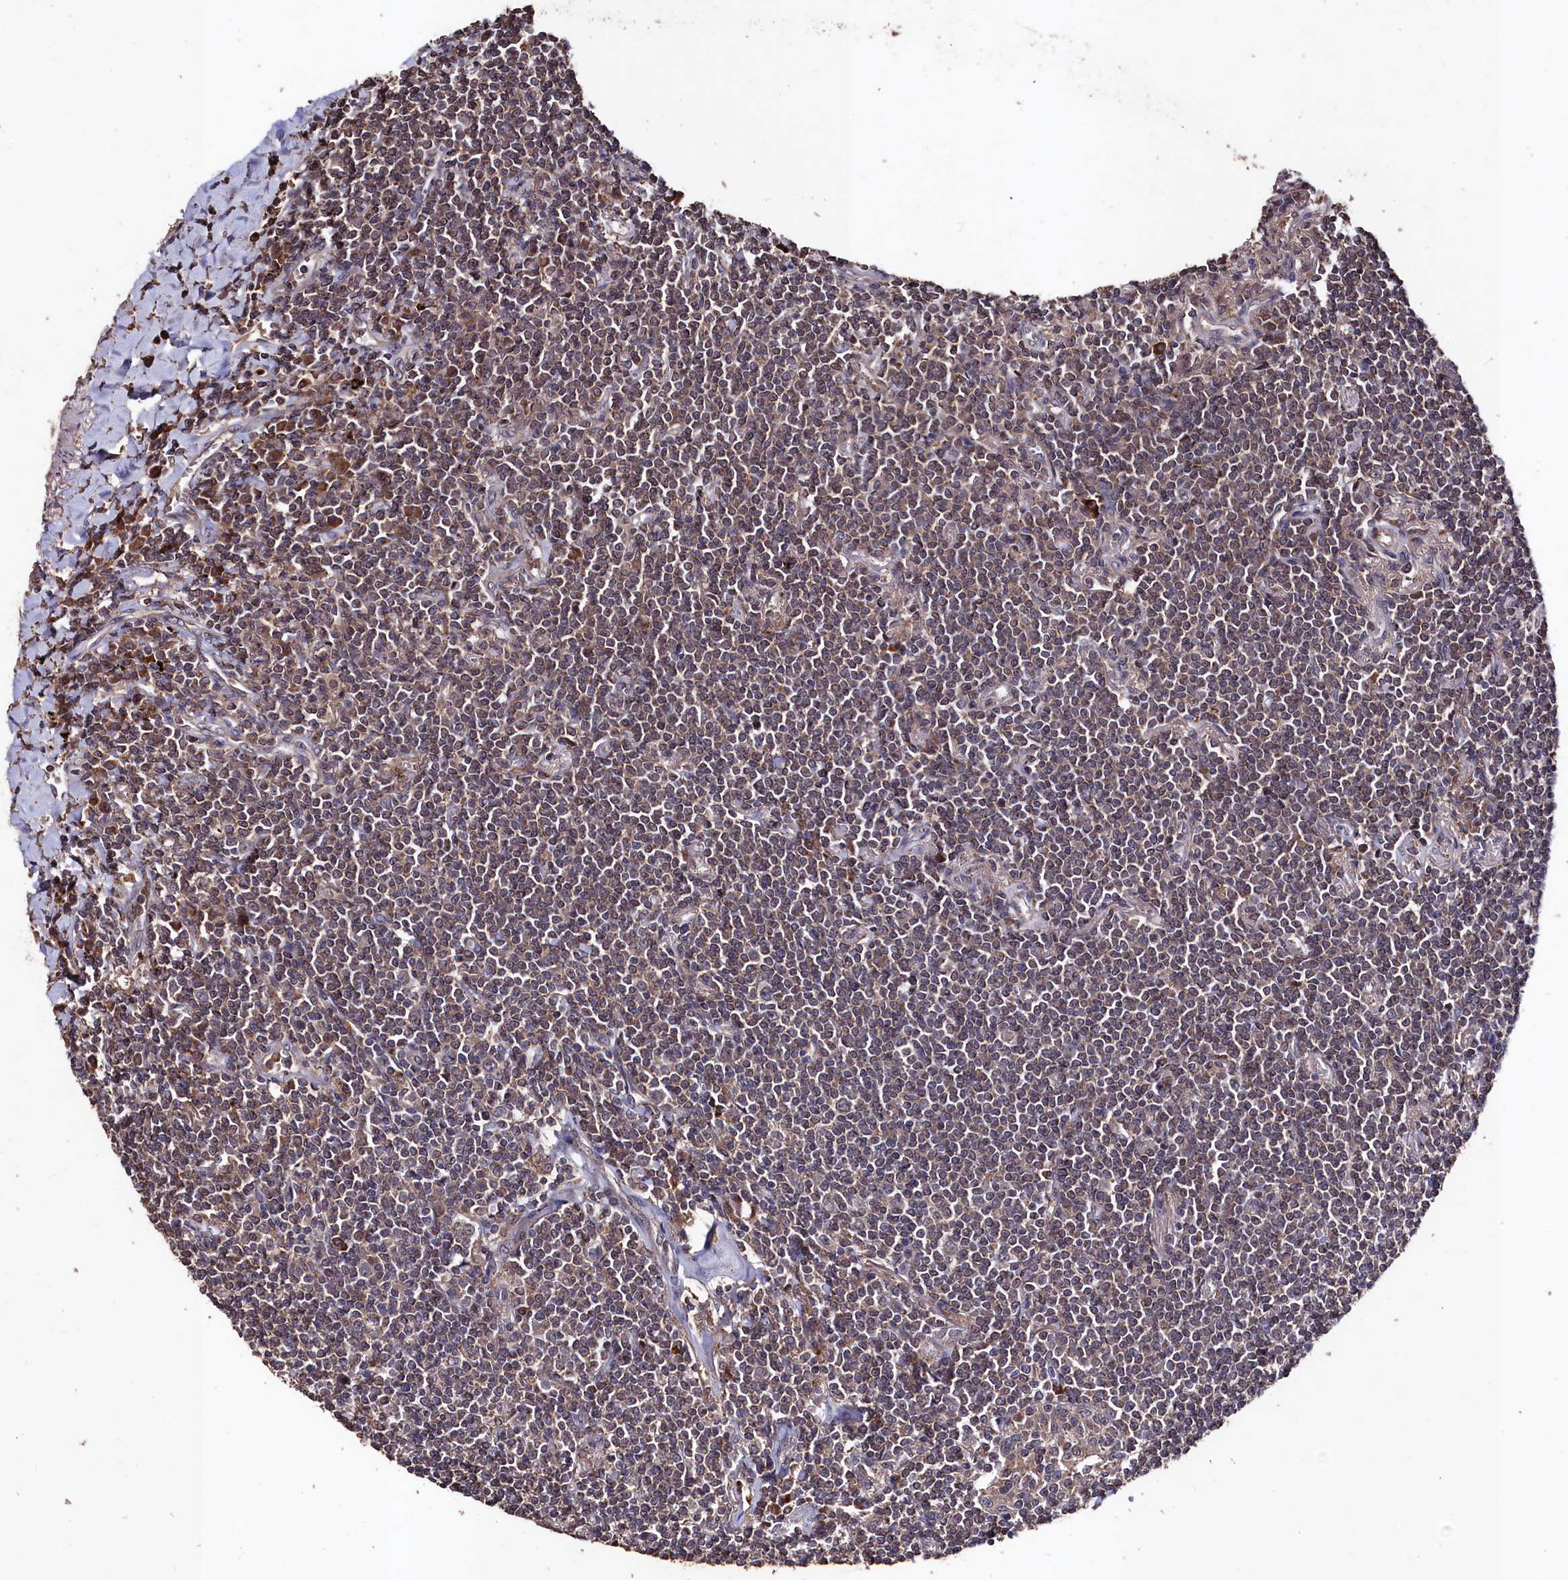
{"staining": {"intensity": "weak", "quantity": ">75%", "location": "cytoplasmic/membranous"}, "tissue": "lymphoma", "cell_type": "Tumor cells", "image_type": "cancer", "snomed": [{"axis": "morphology", "description": "Malignant lymphoma, non-Hodgkin's type, Low grade"}, {"axis": "topography", "description": "Lung"}], "caption": "Protein analysis of malignant lymphoma, non-Hodgkin's type (low-grade) tissue displays weak cytoplasmic/membranous positivity in about >75% of tumor cells.", "gene": "MYO1H", "patient": {"sex": "female", "age": 71}}